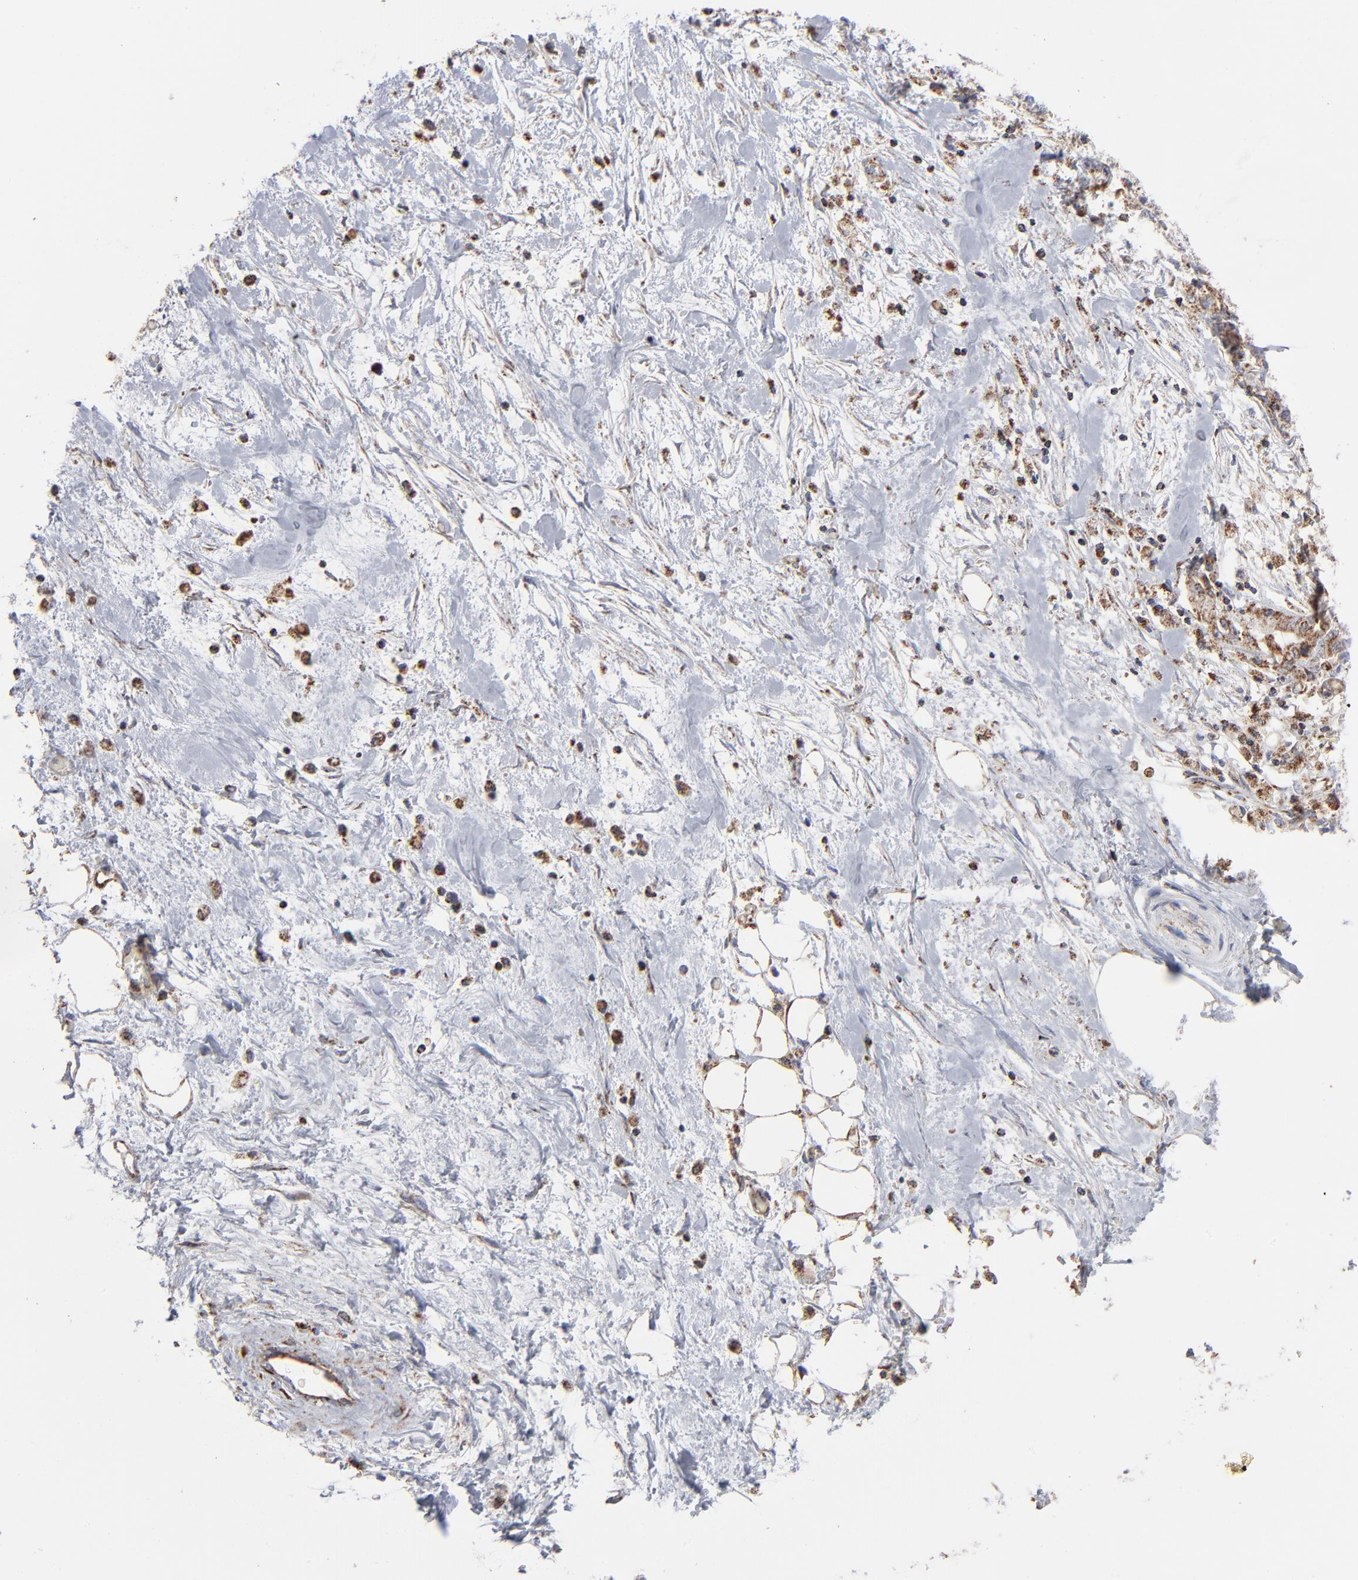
{"staining": {"intensity": "strong", "quantity": ">75%", "location": "cytoplasmic/membranous"}, "tissue": "pancreatic cancer", "cell_type": "Tumor cells", "image_type": "cancer", "snomed": [{"axis": "morphology", "description": "Adenocarcinoma, NOS"}, {"axis": "topography", "description": "Pancreas"}], "caption": "Protein staining by immunohistochemistry displays strong cytoplasmic/membranous expression in about >75% of tumor cells in adenocarcinoma (pancreatic). (Stains: DAB (3,3'-diaminobenzidine) in brown, nuclei in blue, Microscopy: brightfield microscopy at high magnification).", "gene": "ASB3", "patient": {"sex": "male", "age": 79}}